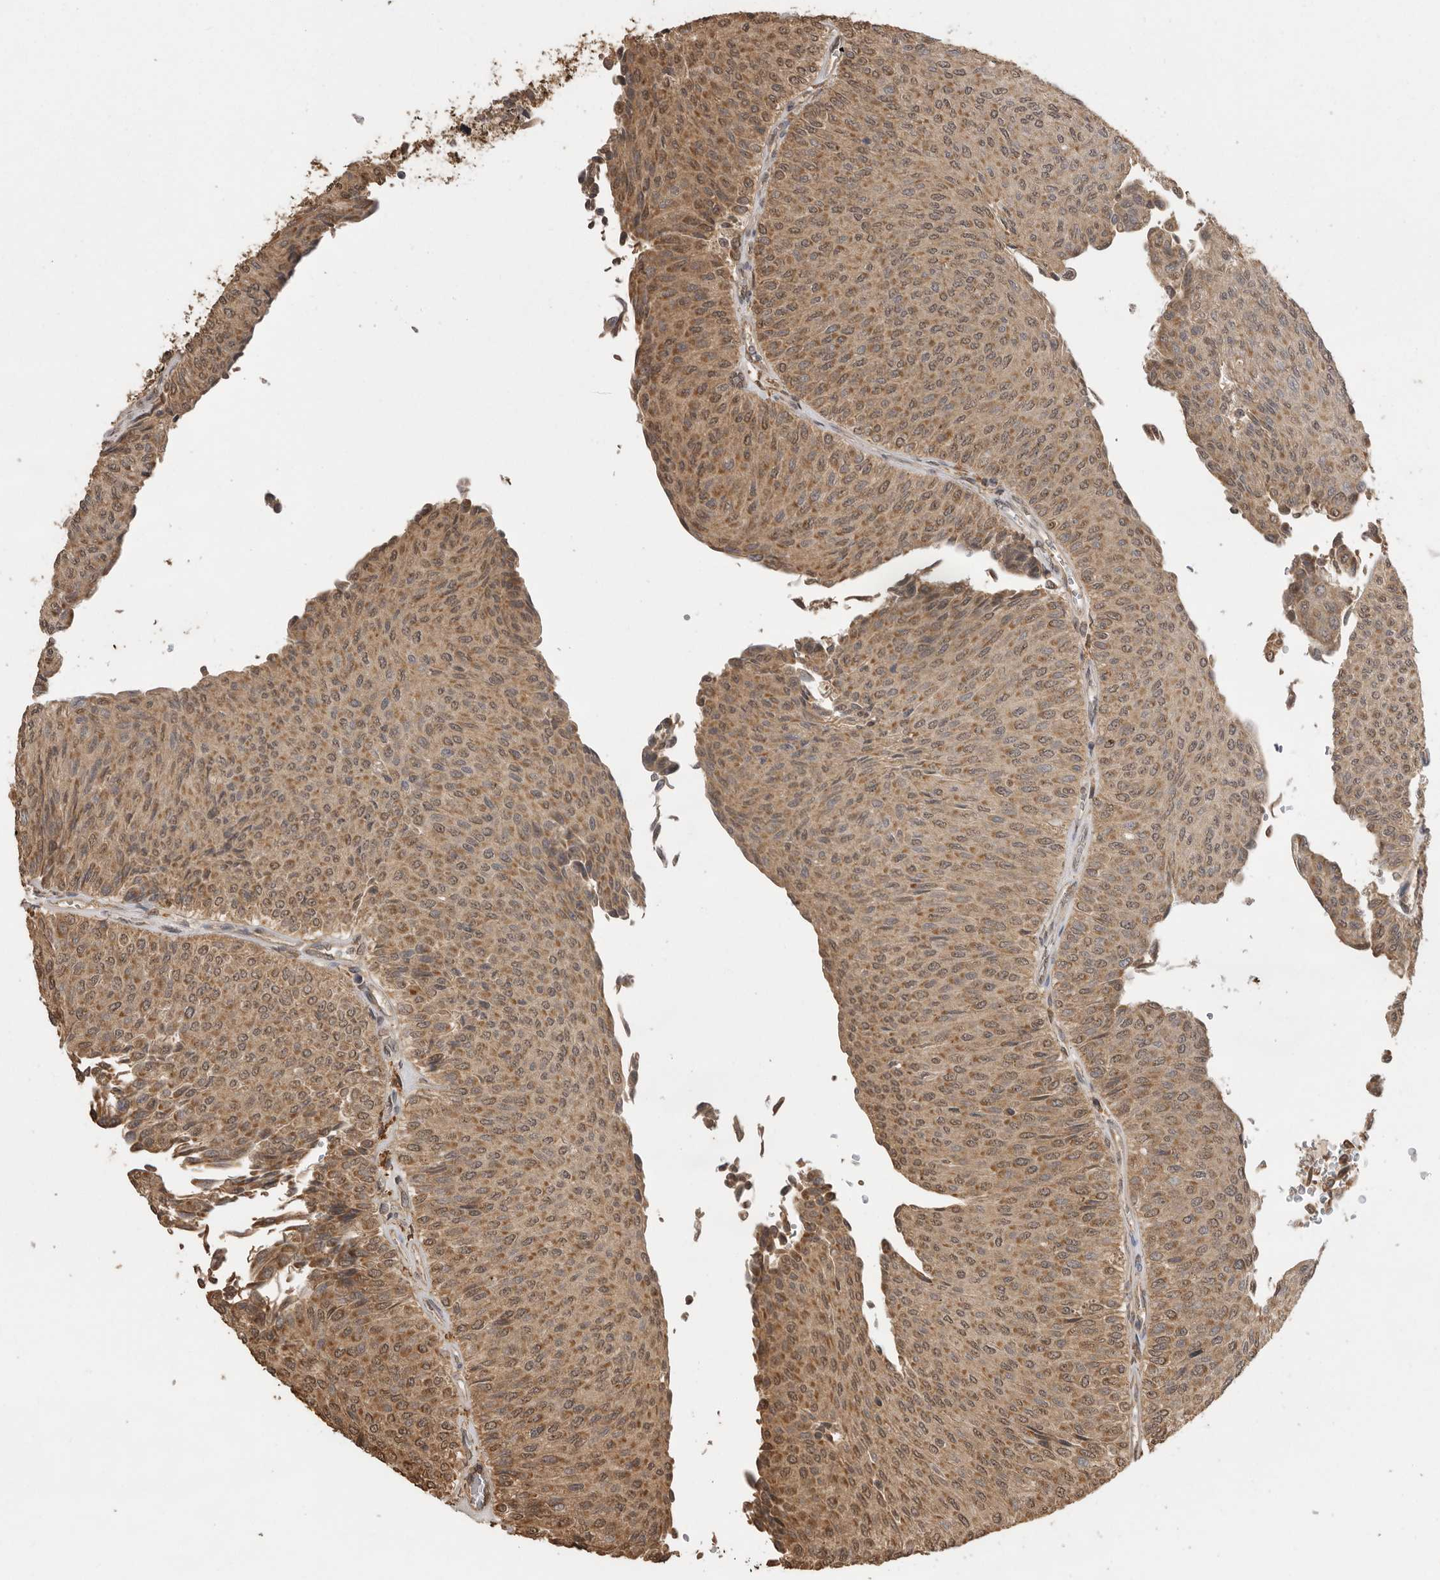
{"staining": {"intensity": "moderate", "quantity": ">75%", "location": "cytoplasmic/membranous,nuclear"}, "tissue": "urothelial cancer", "cell_type": "Tumor cells", "image_type": "cancer", "snomed": [{"axis": "morphology", "description": "Urothelial carcinoma, Low grade"}, {"axis": "topography", "description": "Urinary bladder"}], "caption": "Urothelial carcinoma (low-grade) tissue demonstrates moderate cytoplasmic/membranous and nuclear positivity in about >75% of tumor cells", "gene": "JAG2", "patient": {"sex": "male", "age": 78}}